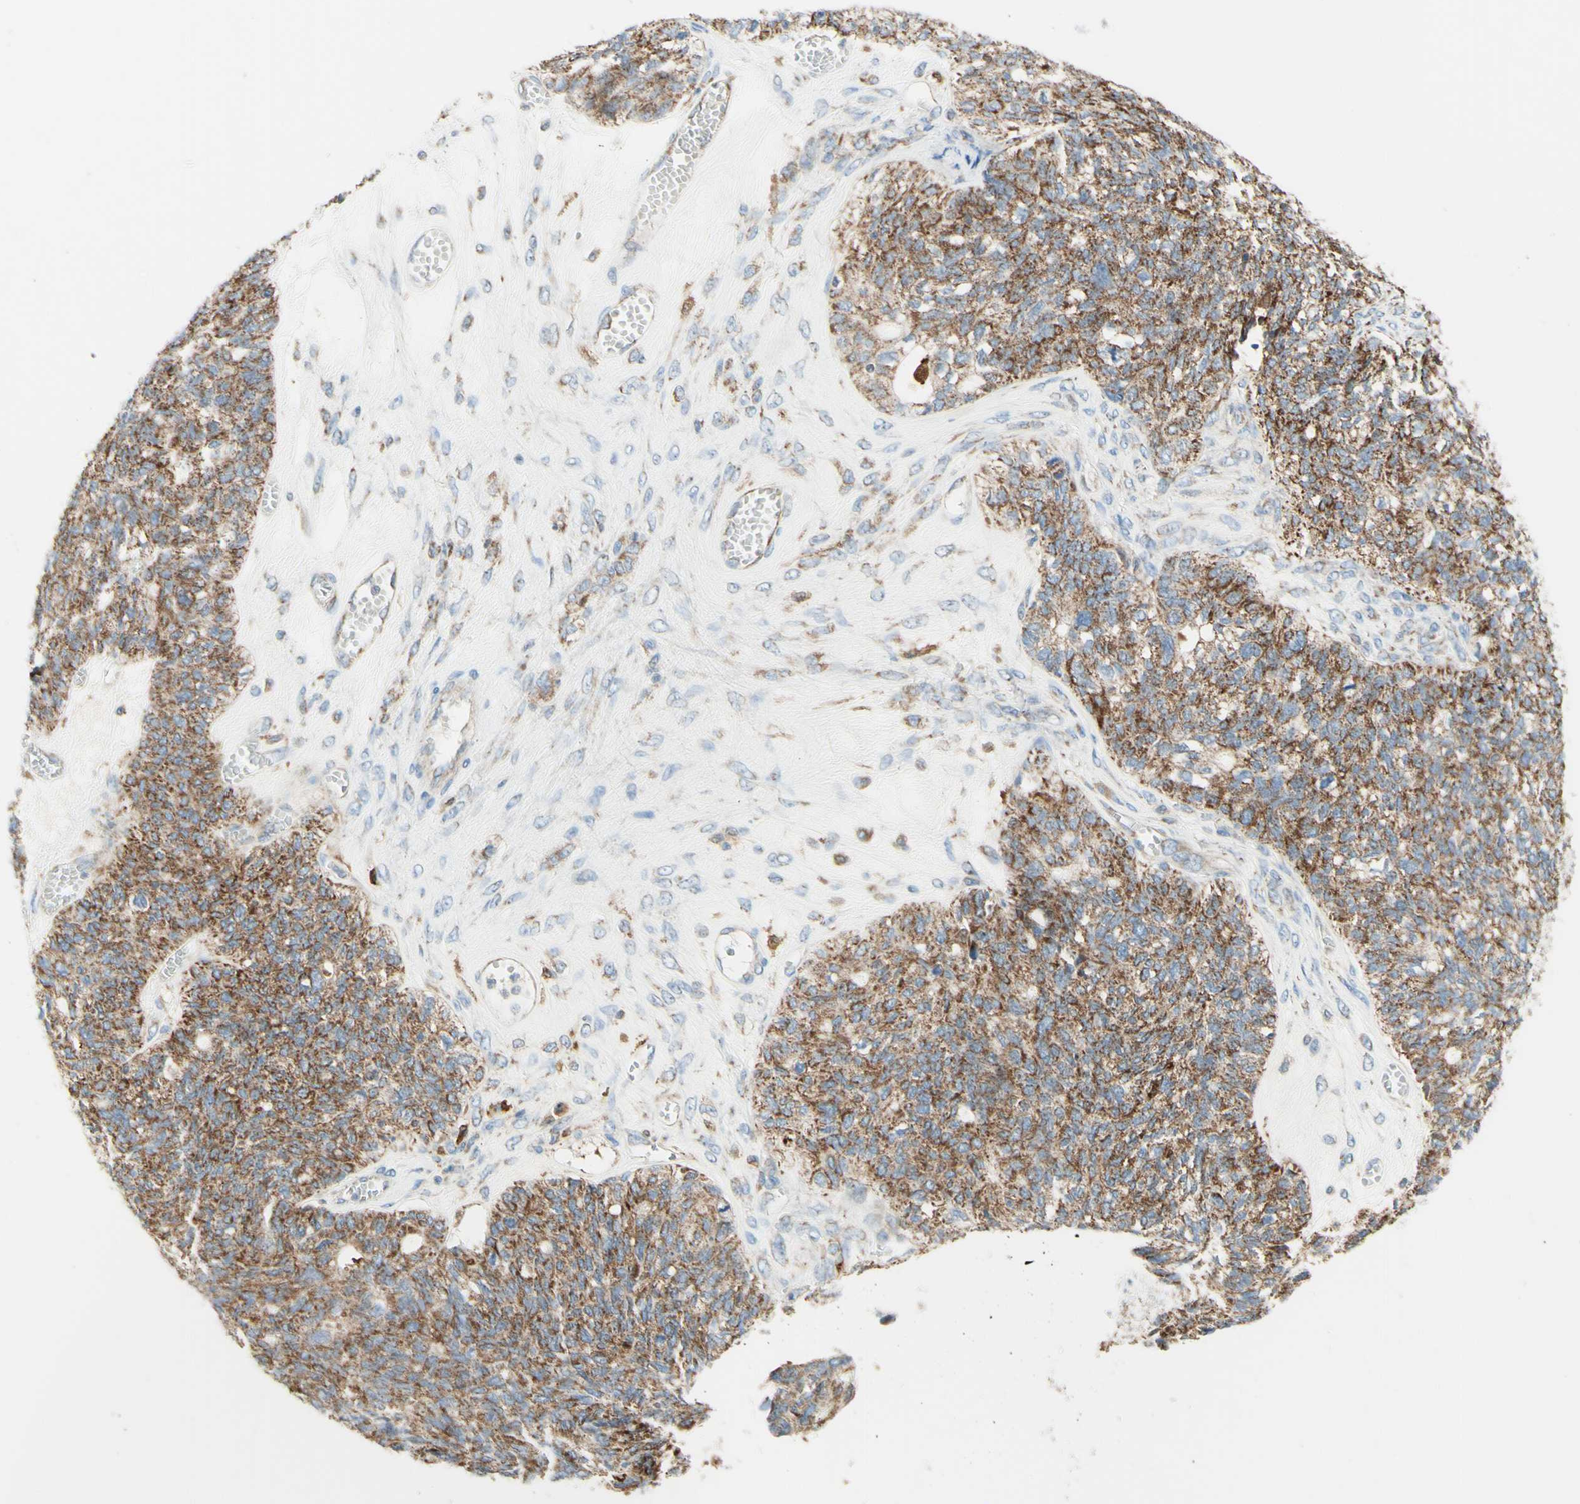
{"staining": {"intensity": "moderate", "quantity": ">75%", "location": "cytoplasmic/membranous"}, "tissue": "ovarian cancer", "cell_type": "Tumor cells", "image_type": "cancer", "snomed": [{"axis": "morphology", "description": "Cystadenocarcinoma, serous, NOS"}, {"axis": "topography", "description": "Ovary"}], "caption": "Serous cystadenocarcinoma (ovarian) tissue shows moderate cytoplasmic/membranous staining in approximately >75% of tumor cells, visualized by immunohistochemistry.", "gene": "ARMC10", "patient": {"sex": "female", "age": 79}}